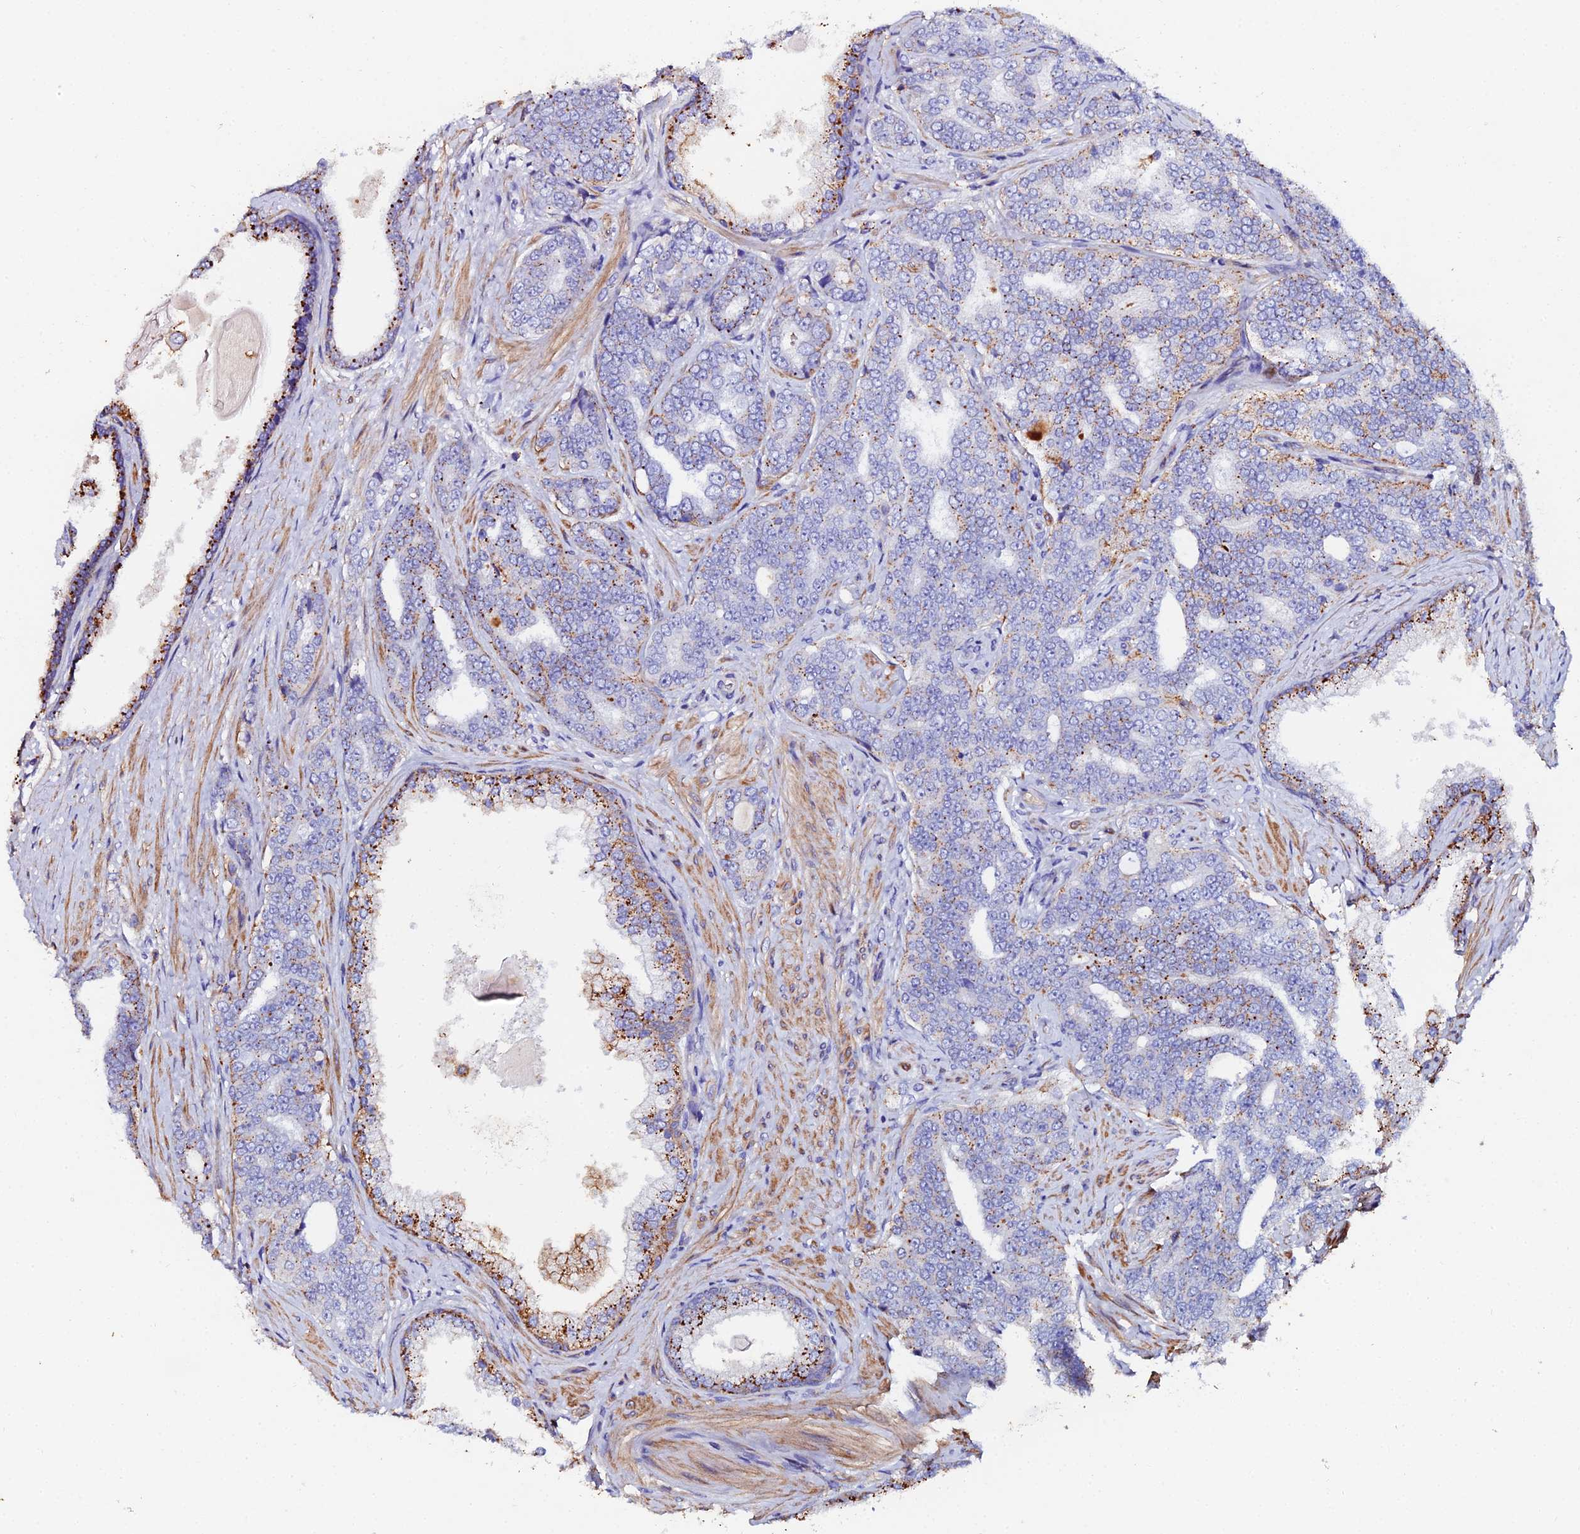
{"staining": {"intensity": "moderate", "quantity": "25%-75%", "location": "cytoplasmic/membranous"}, "tissue": "prostate cancer", "cell_type": "Tumor cells", "image_type": "cancer", "snomed": [{"axis": "morphology", "description": "Adenocarcinoma, High grade"}, {"axis": "topography", "description": "Prostate"}], "caption": "About 25%-75% of tumor cells in high-grade adenocarcinoma (prostate) exhibit moderate cytoplasmic/membranous protein positivity as visualized by brown immunohistochemical staining.", "gene": "C6", "patient": {"sex": "male", "age": 67}}